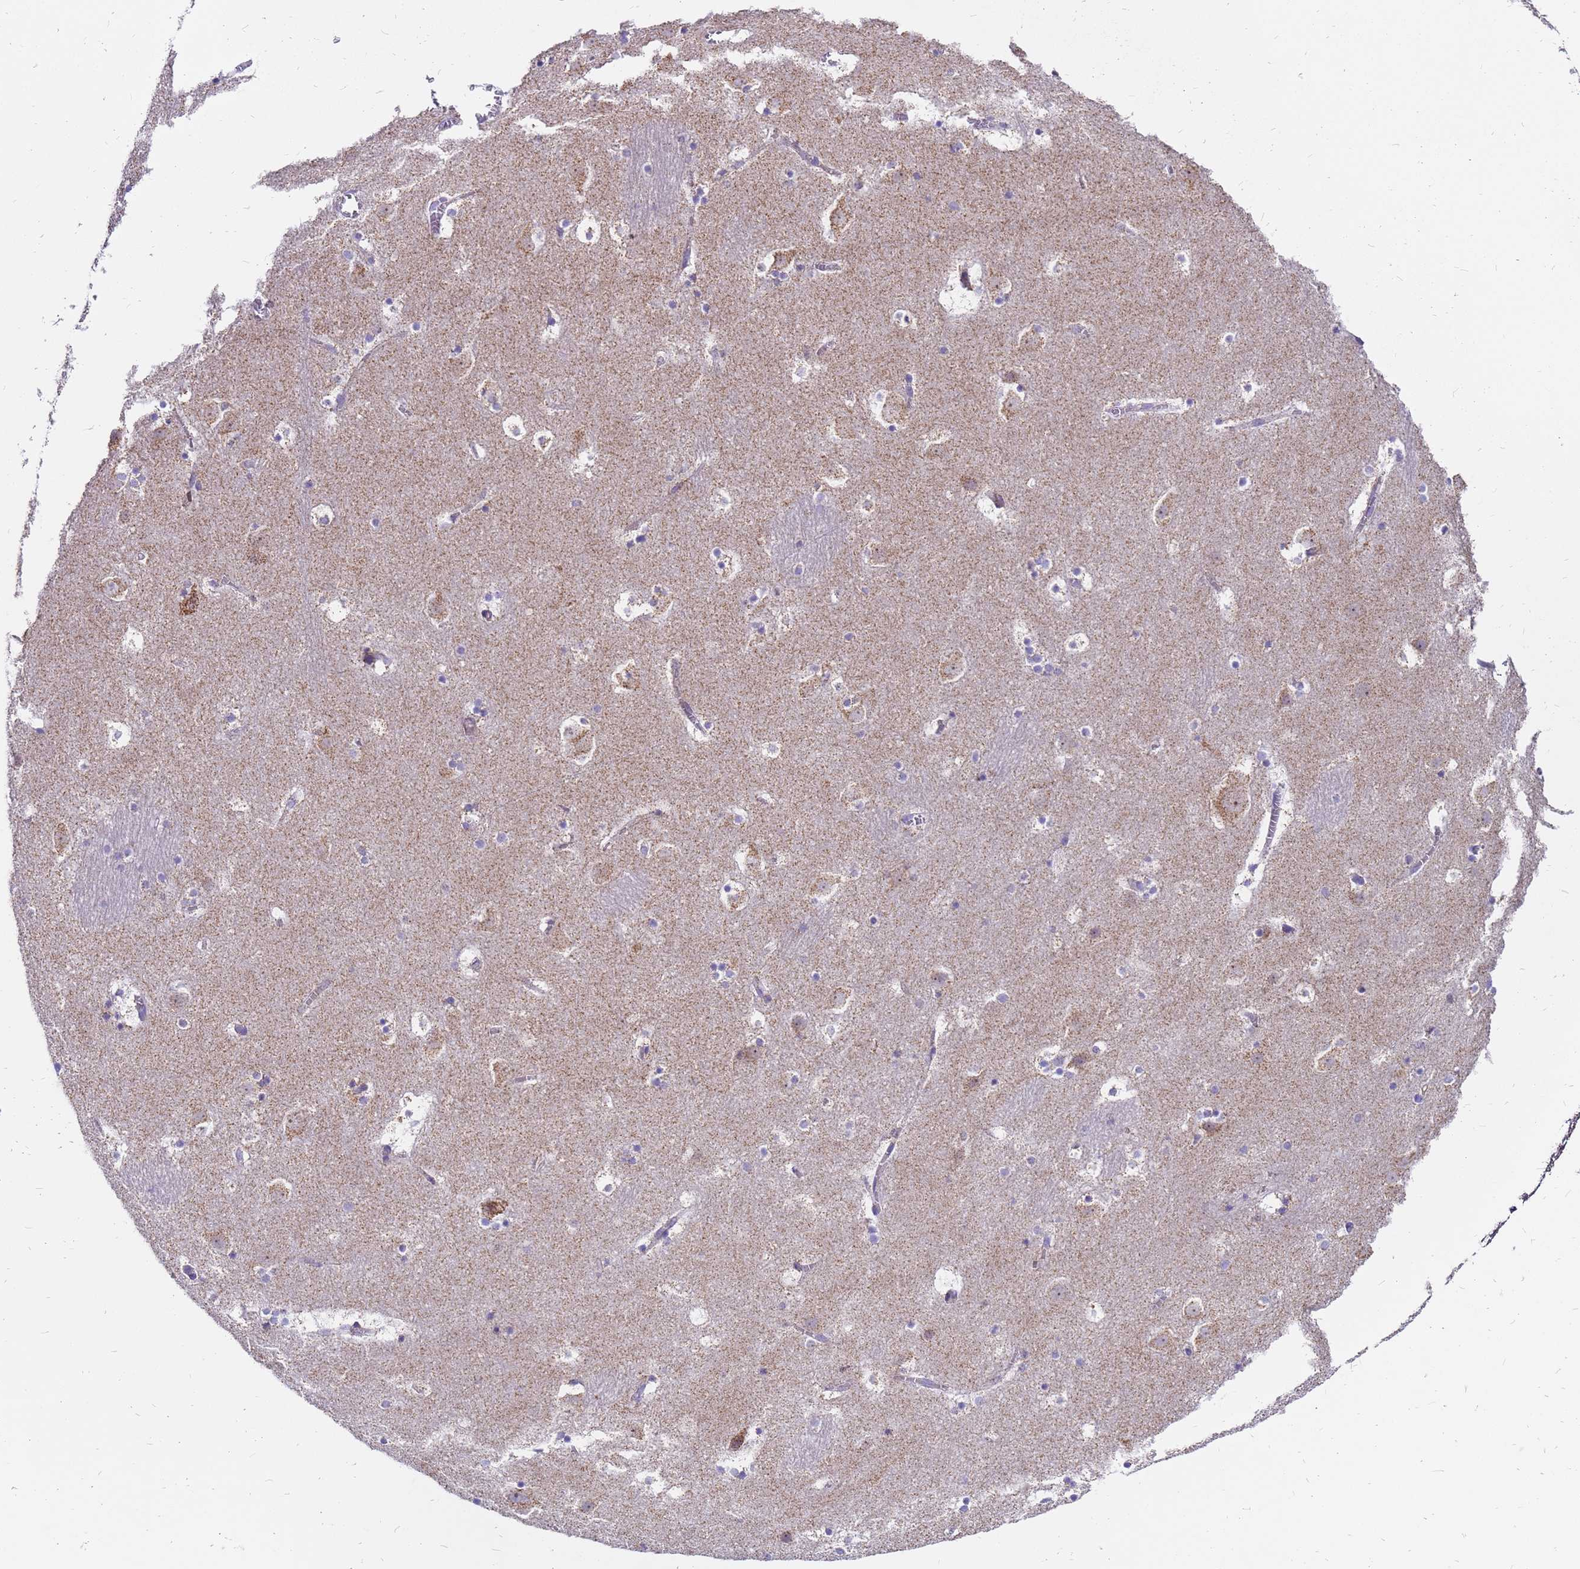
{"staining": {"intensity": "moderate", "quantity": "<25%", "location": "cytoplasmic/membranous"}, "tissue": "caudate", "cell_type": "Glial cells", "image_type": "normal", "snomed": [{"axis": "morphology", "description": "Normal tissue, NOS"}, {"axis": "topography", "description": "Lateral ventricle wall"}], "caption": "Caudate stained with DAB immunohistochemistry shows low levels of moderate cytoplasmic/membranous staining in approximately <25% of glial cells.", "gene": "MRPS26", "patient": {"sex": "male", "age": 45}}